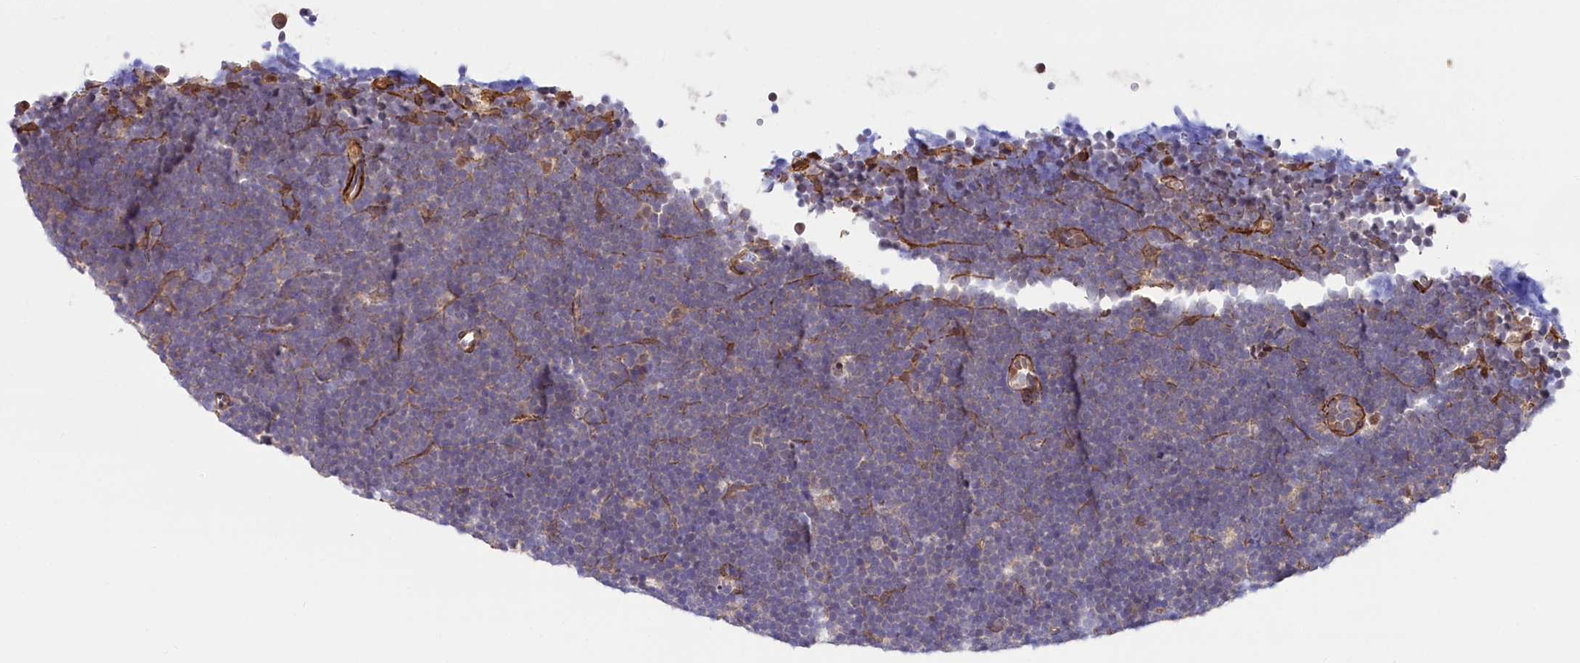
{"staining": {"intensity": "negative", "quantity": "none", "location": "none"}, "tissue": "lymphoma", "cell_type": "Tumor cells", "image_type": "cancer", "snomed": [{"axis": "morphology", "description": "Malignant lymphoma, non-Hodgkin's type, High grade"}, {"axis": "topography", "description": "Lymph node"}], "caption": "Immunohistochemistry (IHC) of human lymphoma displays no expression in tumor cells. The staining is performed using DAB brown chromogen with nuclei counter-stained in using hematoxylin.", "gene": "PPP2R5B", "patient": {"sex": "male", "age": 13}}